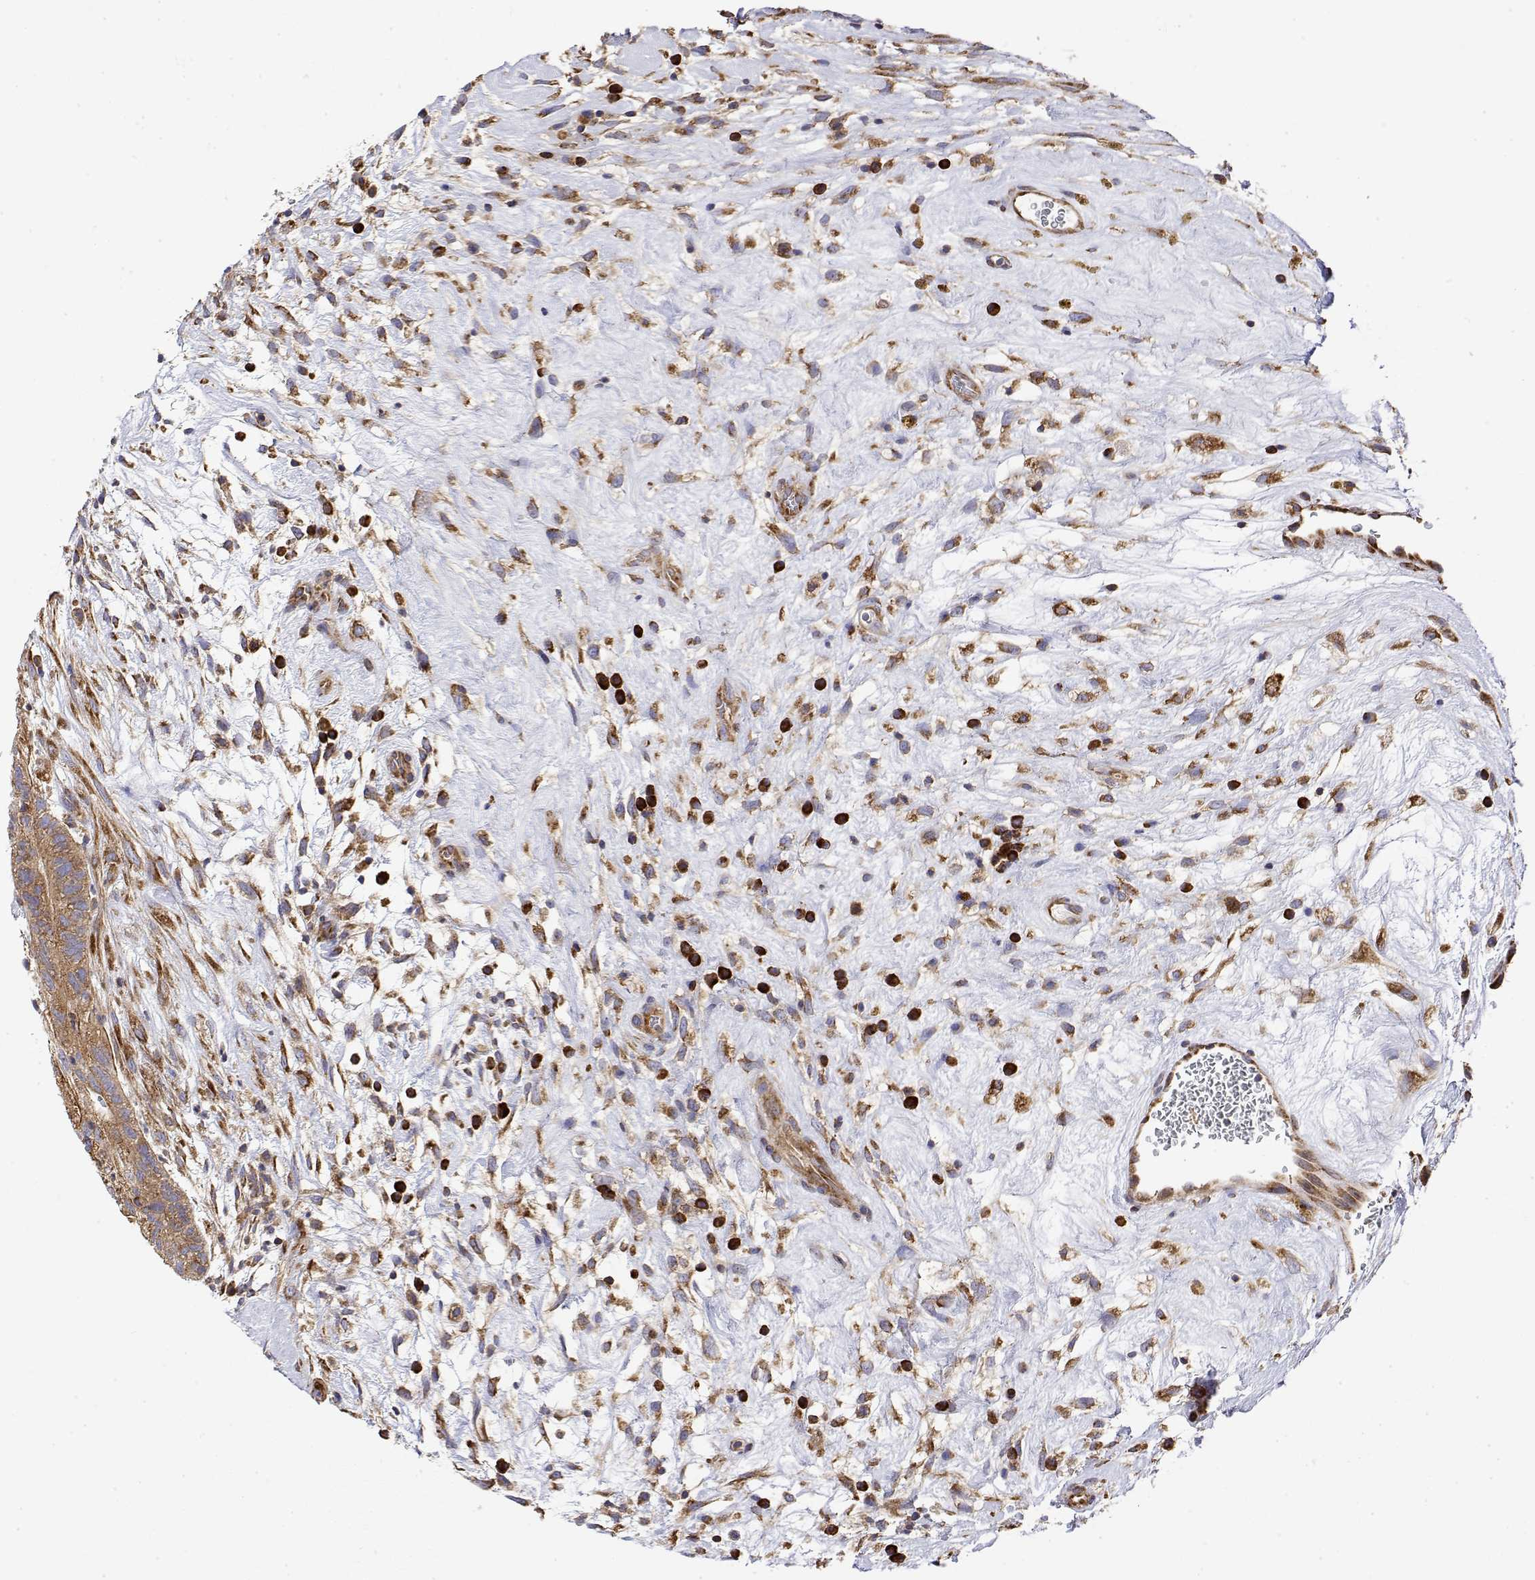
{"staining": {"intensity": "moderate", "quantity": ">75%", "location": "cytoplasmic/membranous"}, "tissue": "testis cancer", "cell_type": "Tumor cells", "image_type": "cancer", "snomed": [{"axis": "morphology", "description": "Normal tissue, NOS"}, {"axis": "morphology", "description": "Carcinoma, Embryonal, NOS"}, {"axis": "topography", "description": "Testis"}], "caption": "IHC of testis cancer (embryonal carcinoma) displays medium levels of moderate cytoplasmic/membranous positivity in approximately >75% of tumor cells.", "gene": "EEF1G", "patient": {"sex": "male", "age": 32}}